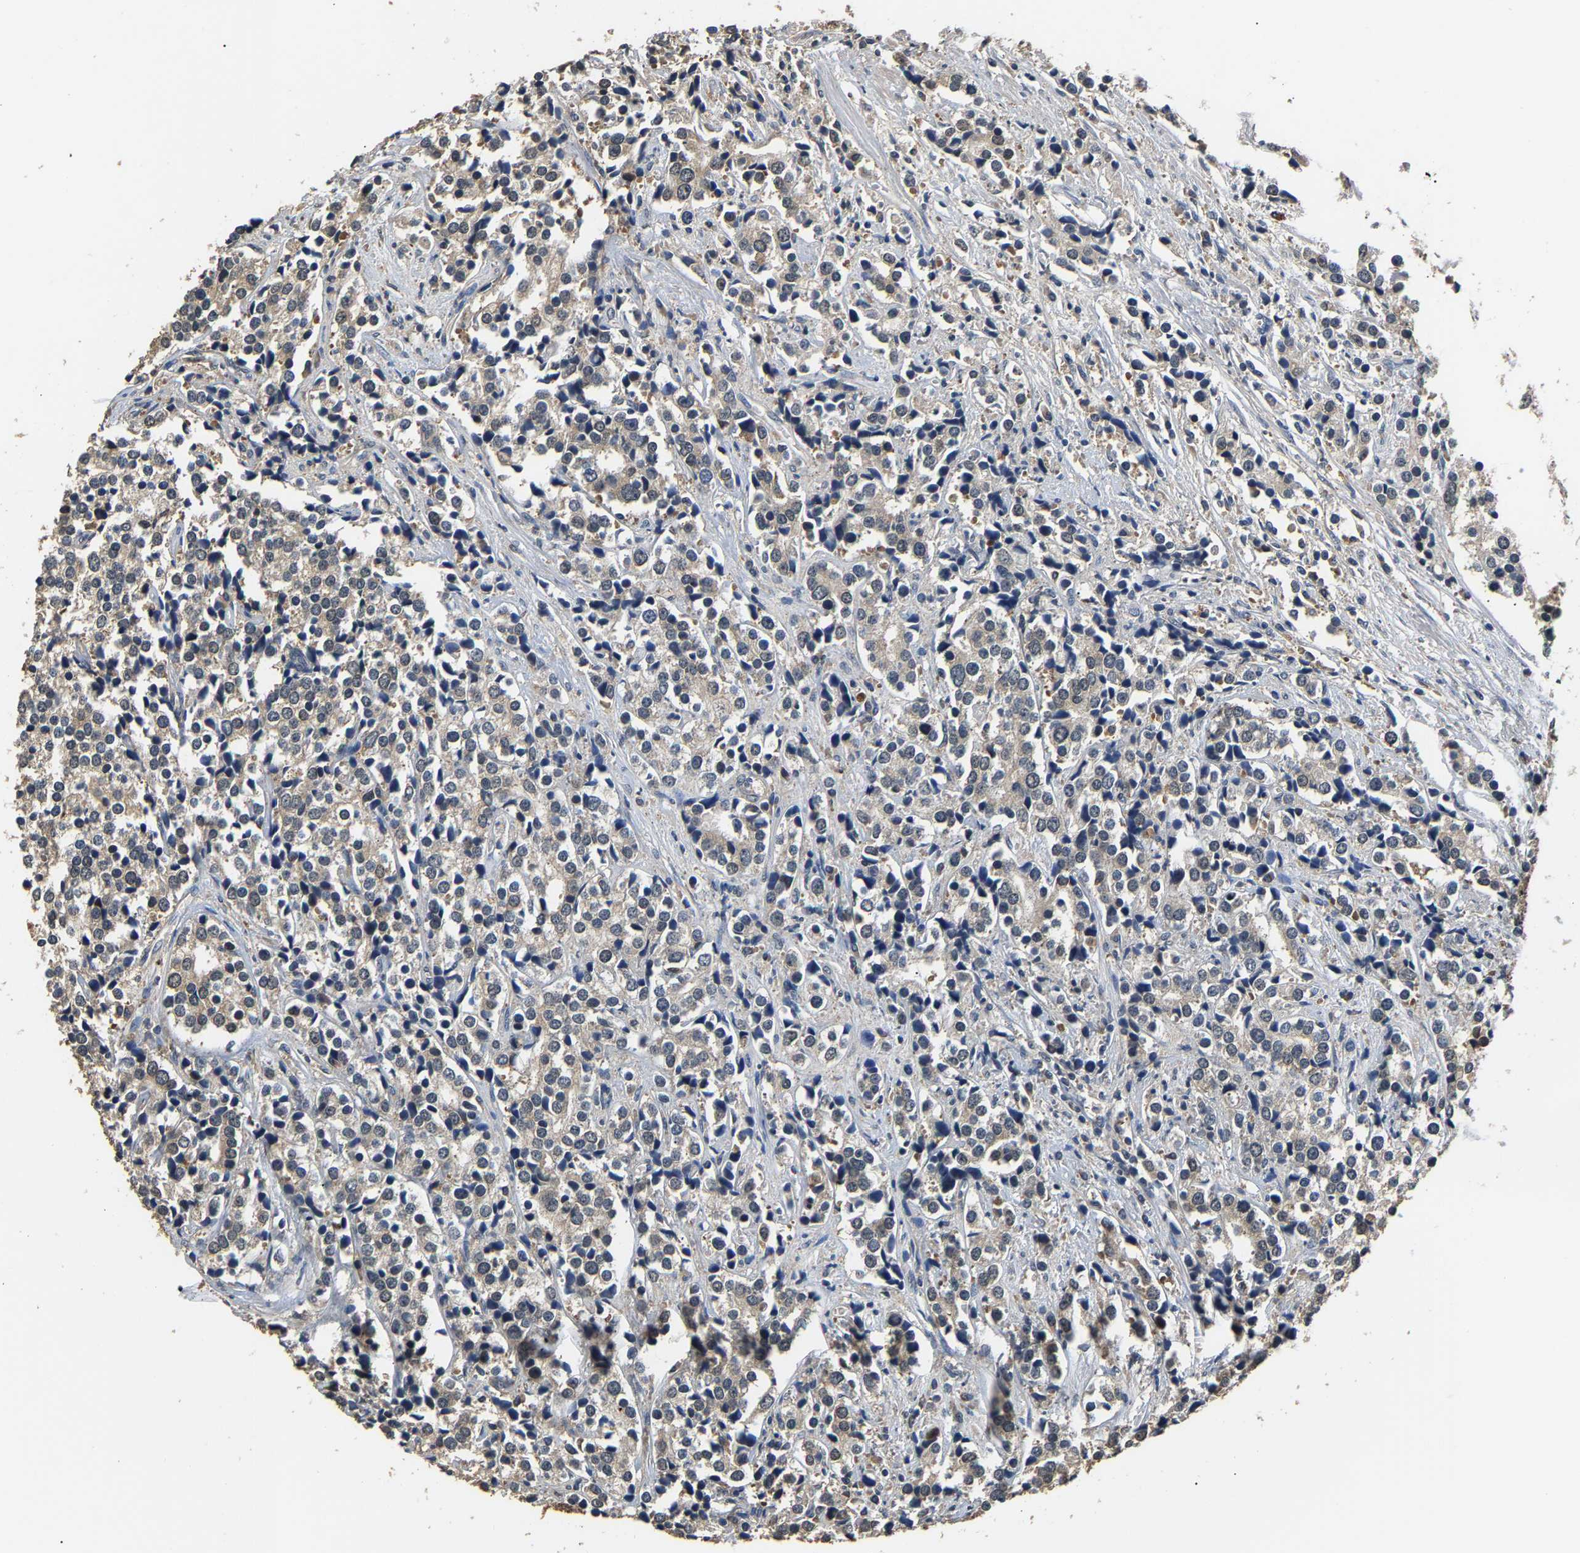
{"staining": {"intensity": "weak", "quantity": "25%-75%", "location": "cytoplasmic/membranous"}, "tissue": "prostate cancer", "cell_type": "Tumor cells", "image_type": "cancer", "snomed": [{"axis": "morphology", "description": "Adenocarcinoma, High grade"}, {"axis": "topography", "description": "Prostate"}], "caption": "This image displays immunohistochemistry staining of prostate cancer (adenocarcinoma (high-grade)), with low weak cytoplasmic/membranous positivity in about 25%-75% of tumor cells.", "gene": "GPI", "patient": {"sex": "male", "age": 71}}